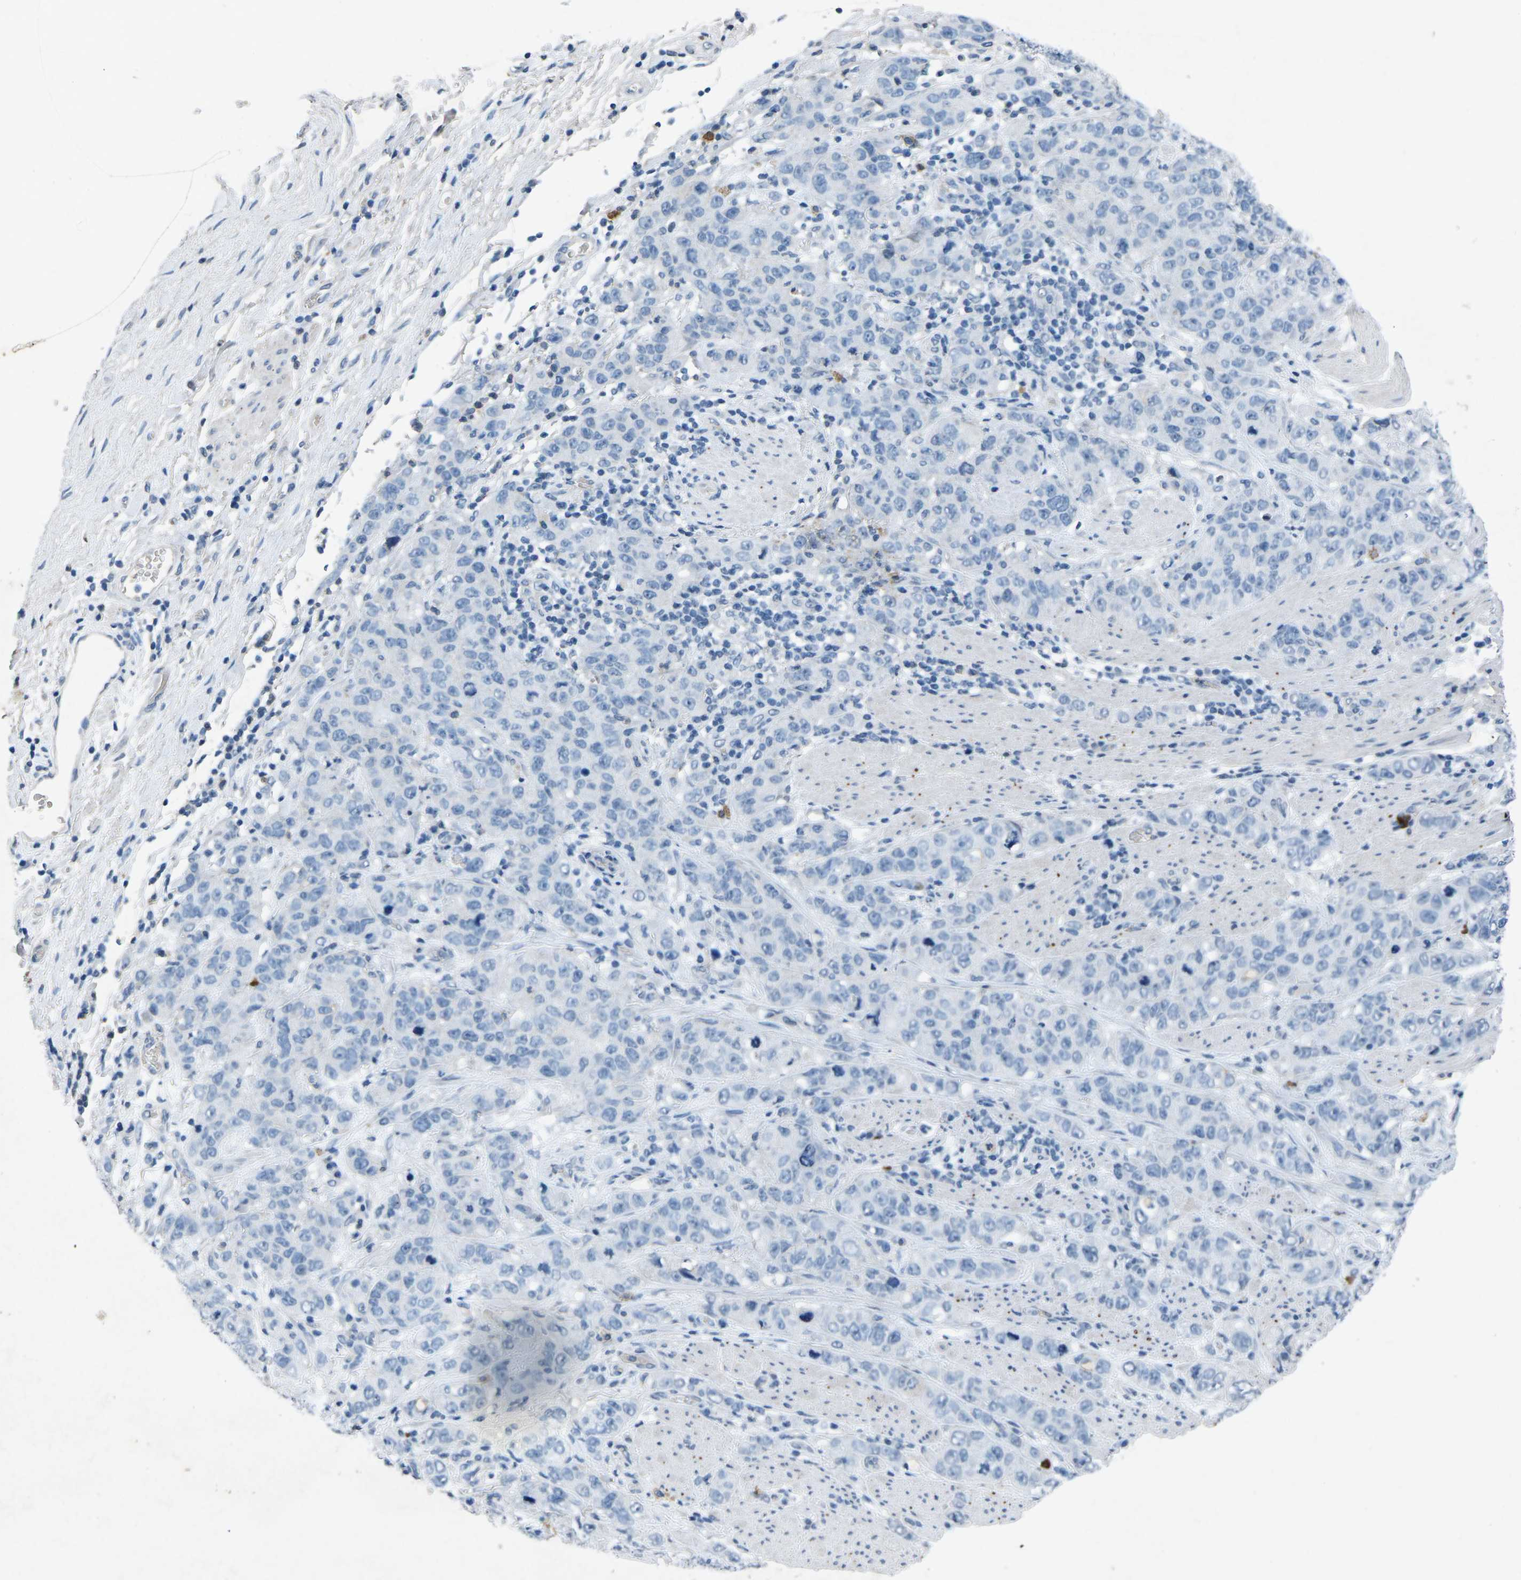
{"staining": {"intensity": "negative", "quantity": "none", "location": "none"}, "tissue": "stomach cancer", "cell_type": "Tumor cells", "image_type": "cancer", "snomed": [{"axis": "morphology", "description": "Adenocarcinoma, NOS"}, {"axis": "topography", "description": "Stomach"}], "caption": "An immunohistochemistry (IHC) image of stomach cancer (adenocarcinoma) is shown. There is no staining in tumor cells of stomach cancer (adenocarcinoma).", "gene": "PLG", "patient": {"sex": "male", "age": 48}}